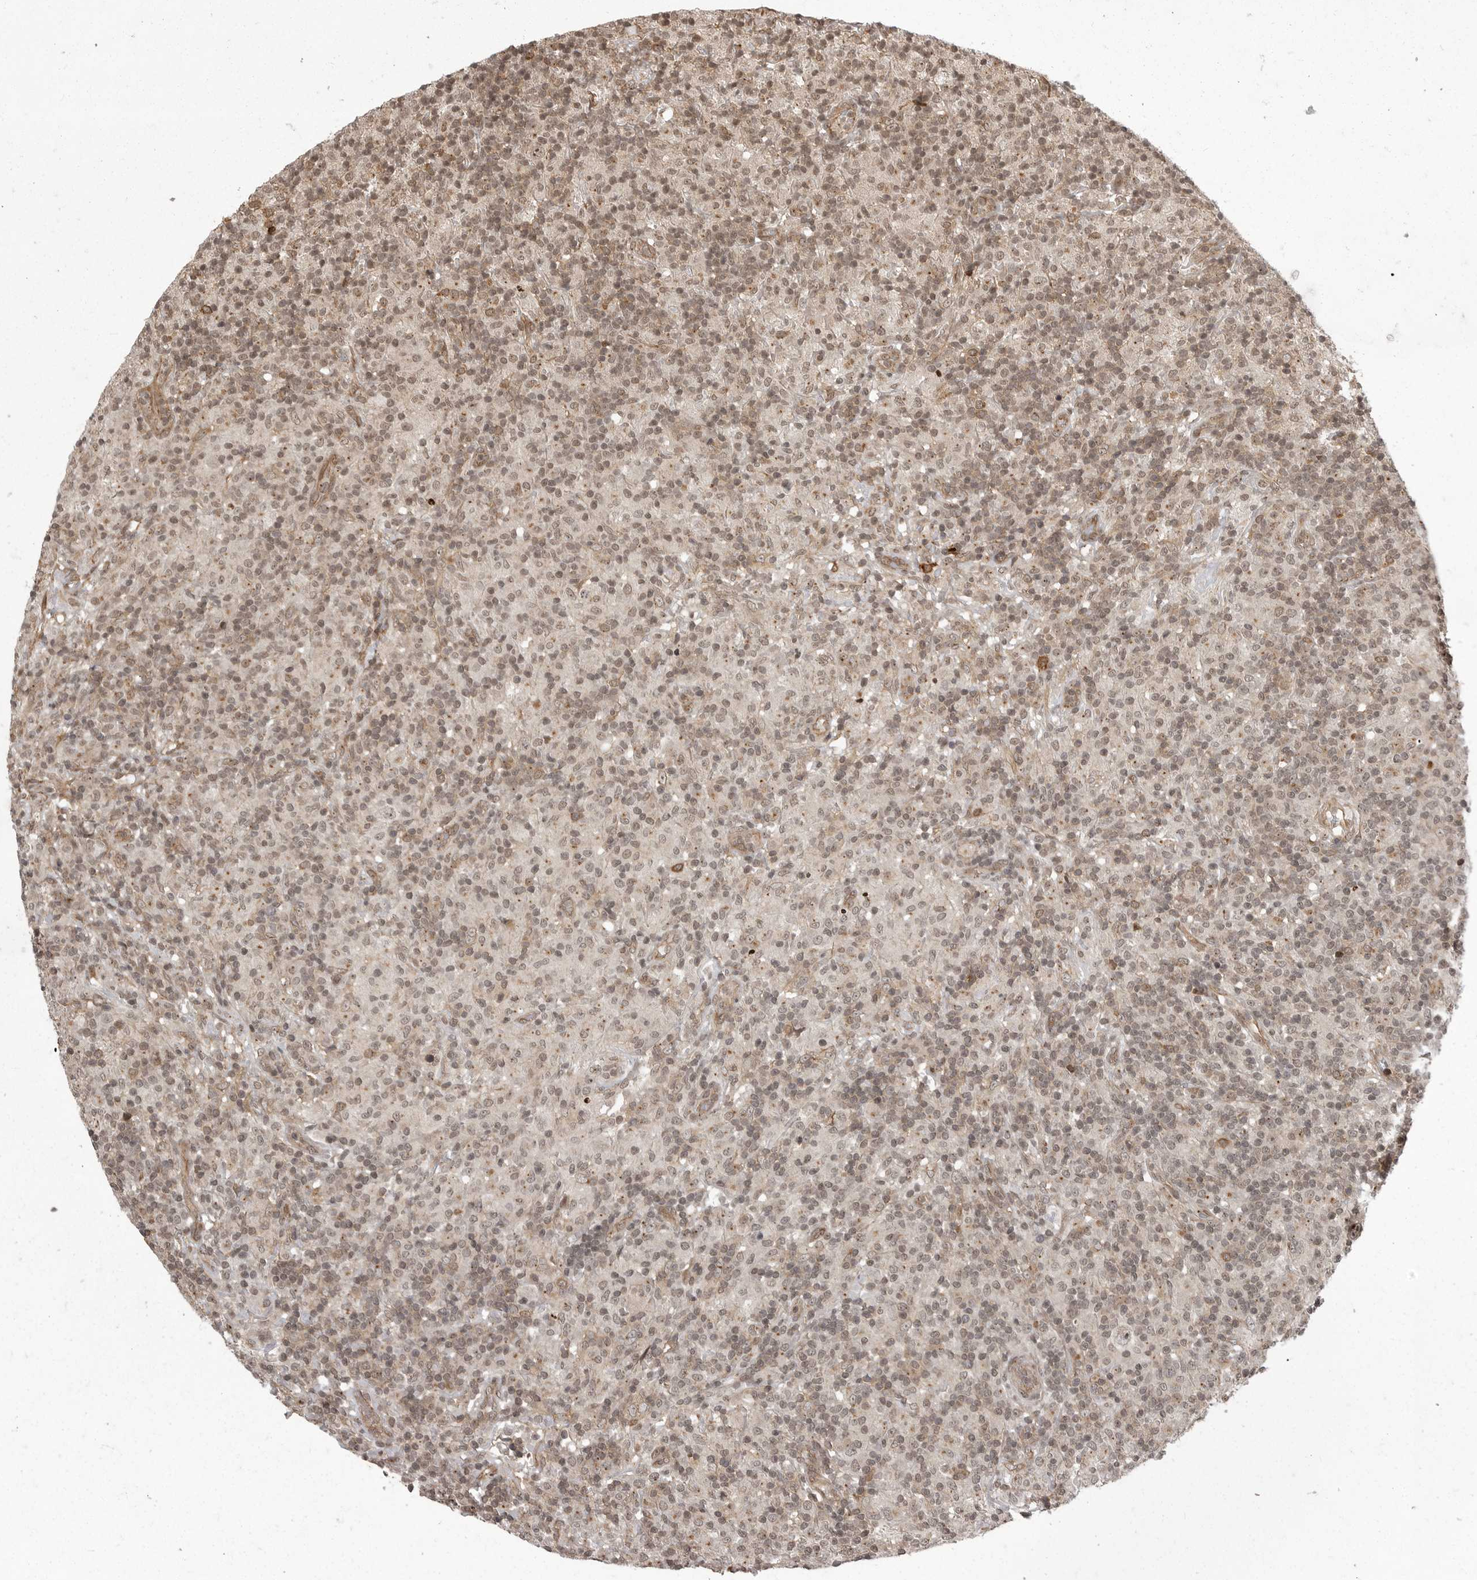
{"staining": {"intensity": "negative", "quantity": "none", "location": "none"}, "tissue": "lymphoma", "cell_type": "Tumor cells", "image_type": "cancer", "snomed": [{"axis": "morphology", "description": "Hodgkin's disease, NOS"}, {"axis": "topography", "description": "Lymph node"}], "caption": "The immunohistochemistry image has no significant positivity in tumor cells of Hodgkin's disease tissue.", "gene": "DNAJC8", "patient": {"sex": "male", "age": 70}}